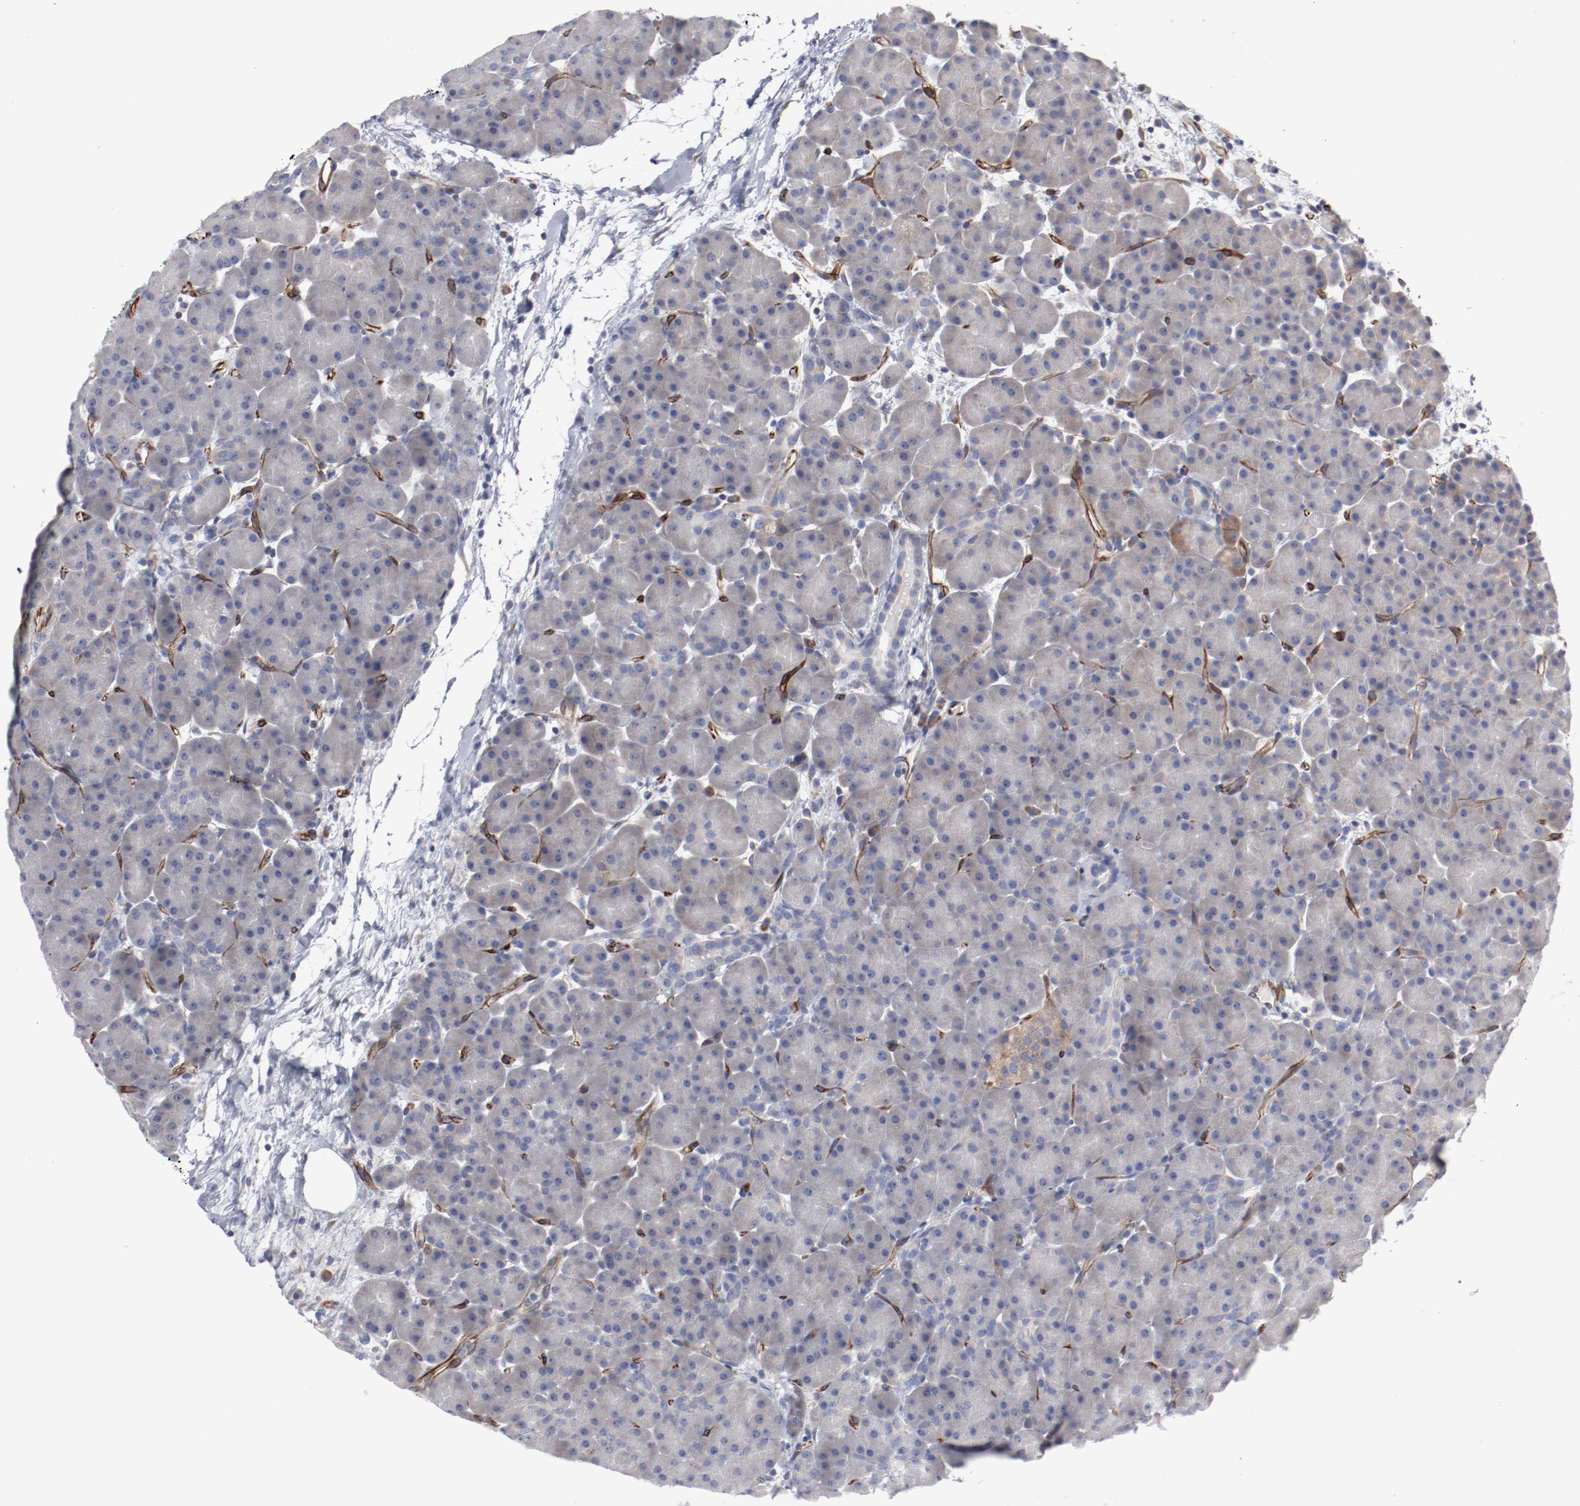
{"staining": {"intensity": "weak", "quantity": "<25%", "location": "cytoplasmic/membranous"}, "tissue": "pancreas", "cell_type": "Exocrine glandular cells", "image_type": "normal", "snomed": [{"axis": "morphology", "description": "Normal tissue, NOS"}, {"axis": "topography", "description": "Pancreas"}], "caption": "Human pancreas stained for a protein using IHC exhibits no expression in exocrine glandular cells.", "gene": "GIT1", "patient": {"sex": "male", "age": 66}}